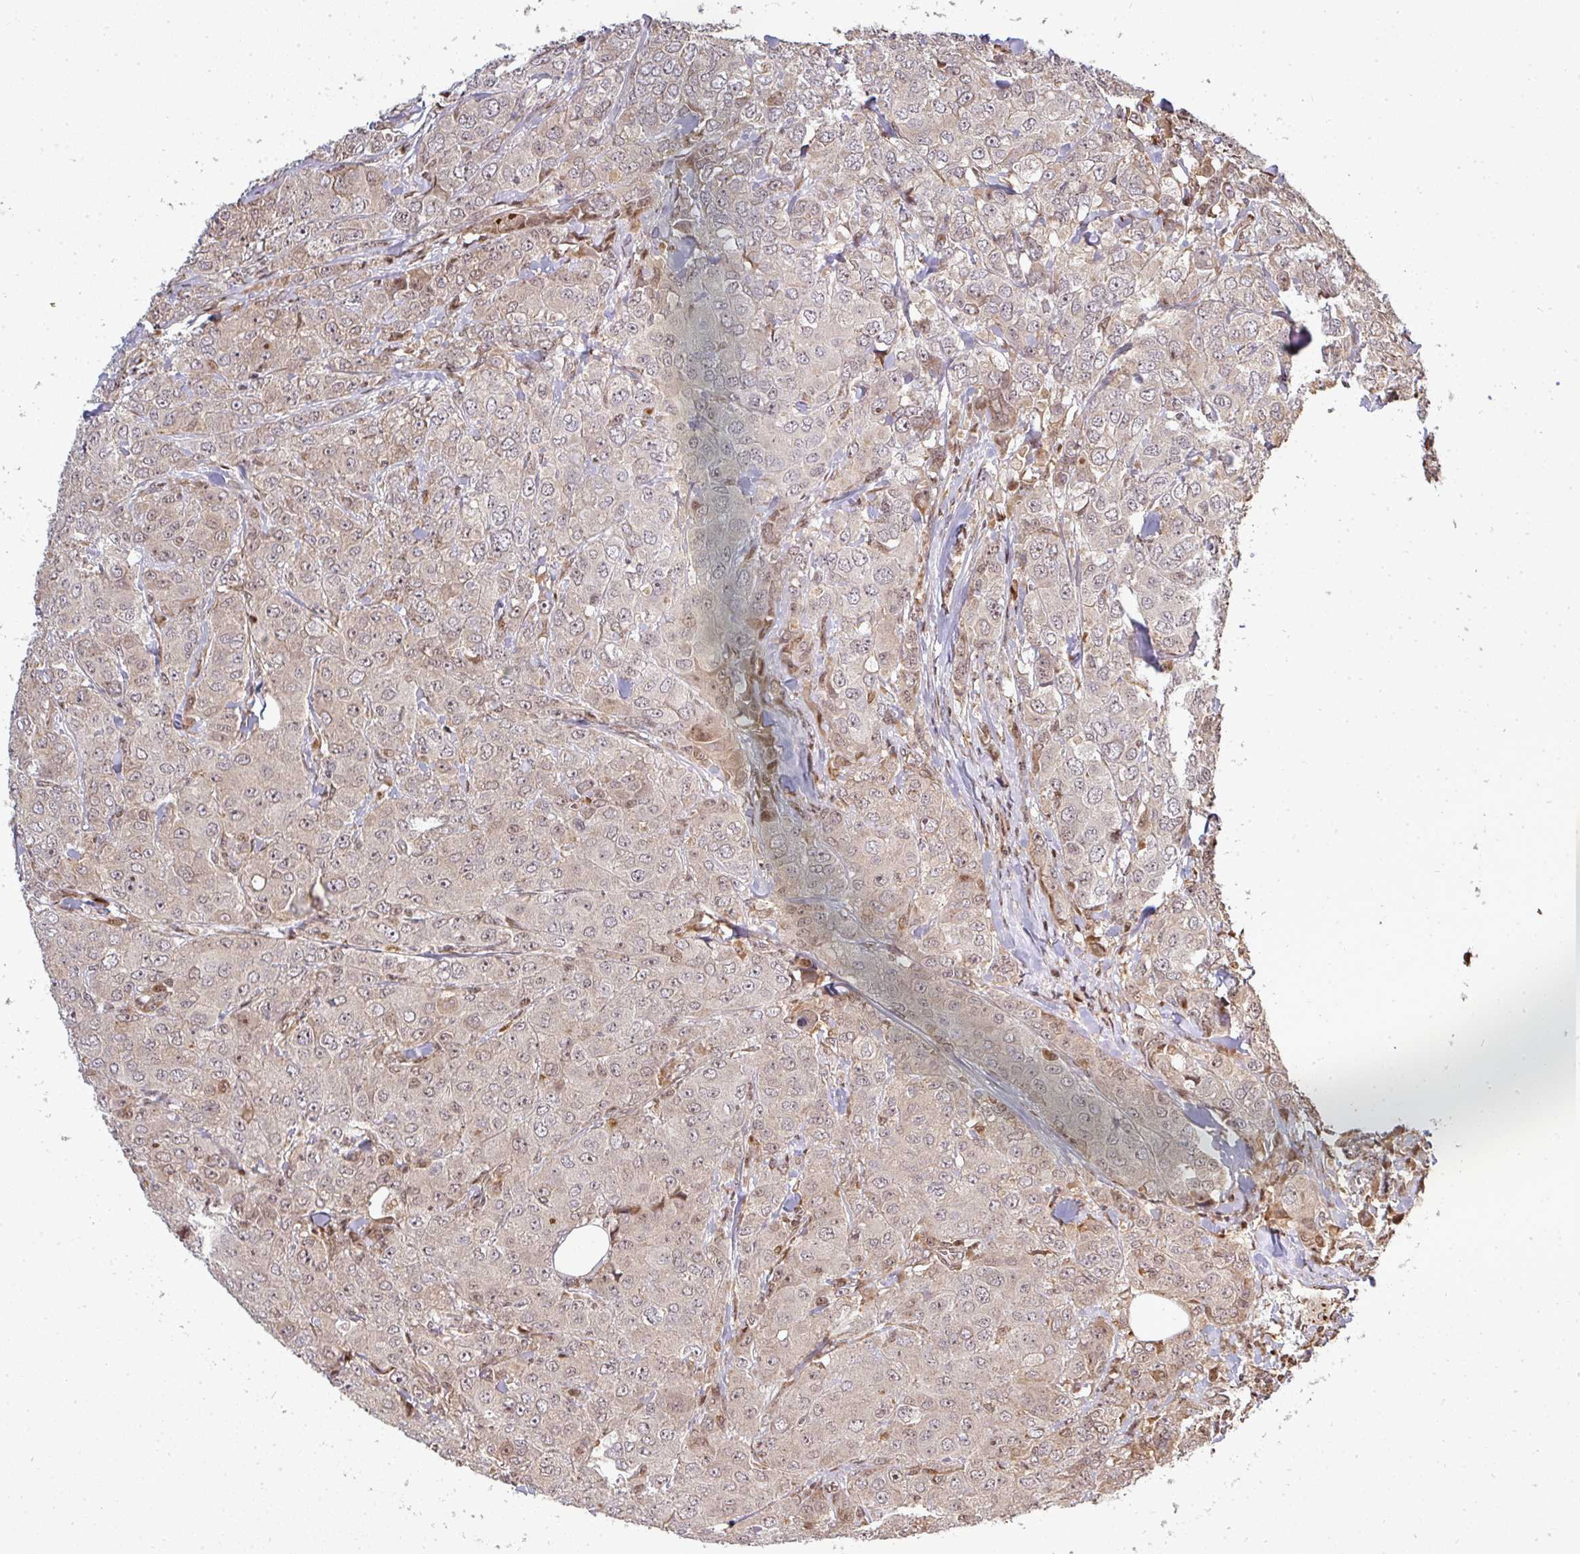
{"staining": {"intensity": "weak", "quantity": "25%-75%", "location": "cytoplasmic/membranous,nuclear"}, "tissue": "breast cancer", "cell_type": "Tumor cells", "image_type": "cancer", "snomed": [{"axis": "morphology", "description": "Duct carcinoma"}, {"axis": "topography", "description": "Breast"}], "caption": "This is a photomicrograph of immunohistochemistry (IHC) staining of breast cancer, which shows weak staining in the cytoplasmic/membranous and nuclear of tumor cells.", "gene": "PATZ1", "patient": {"sex": "female", "age": 43}}